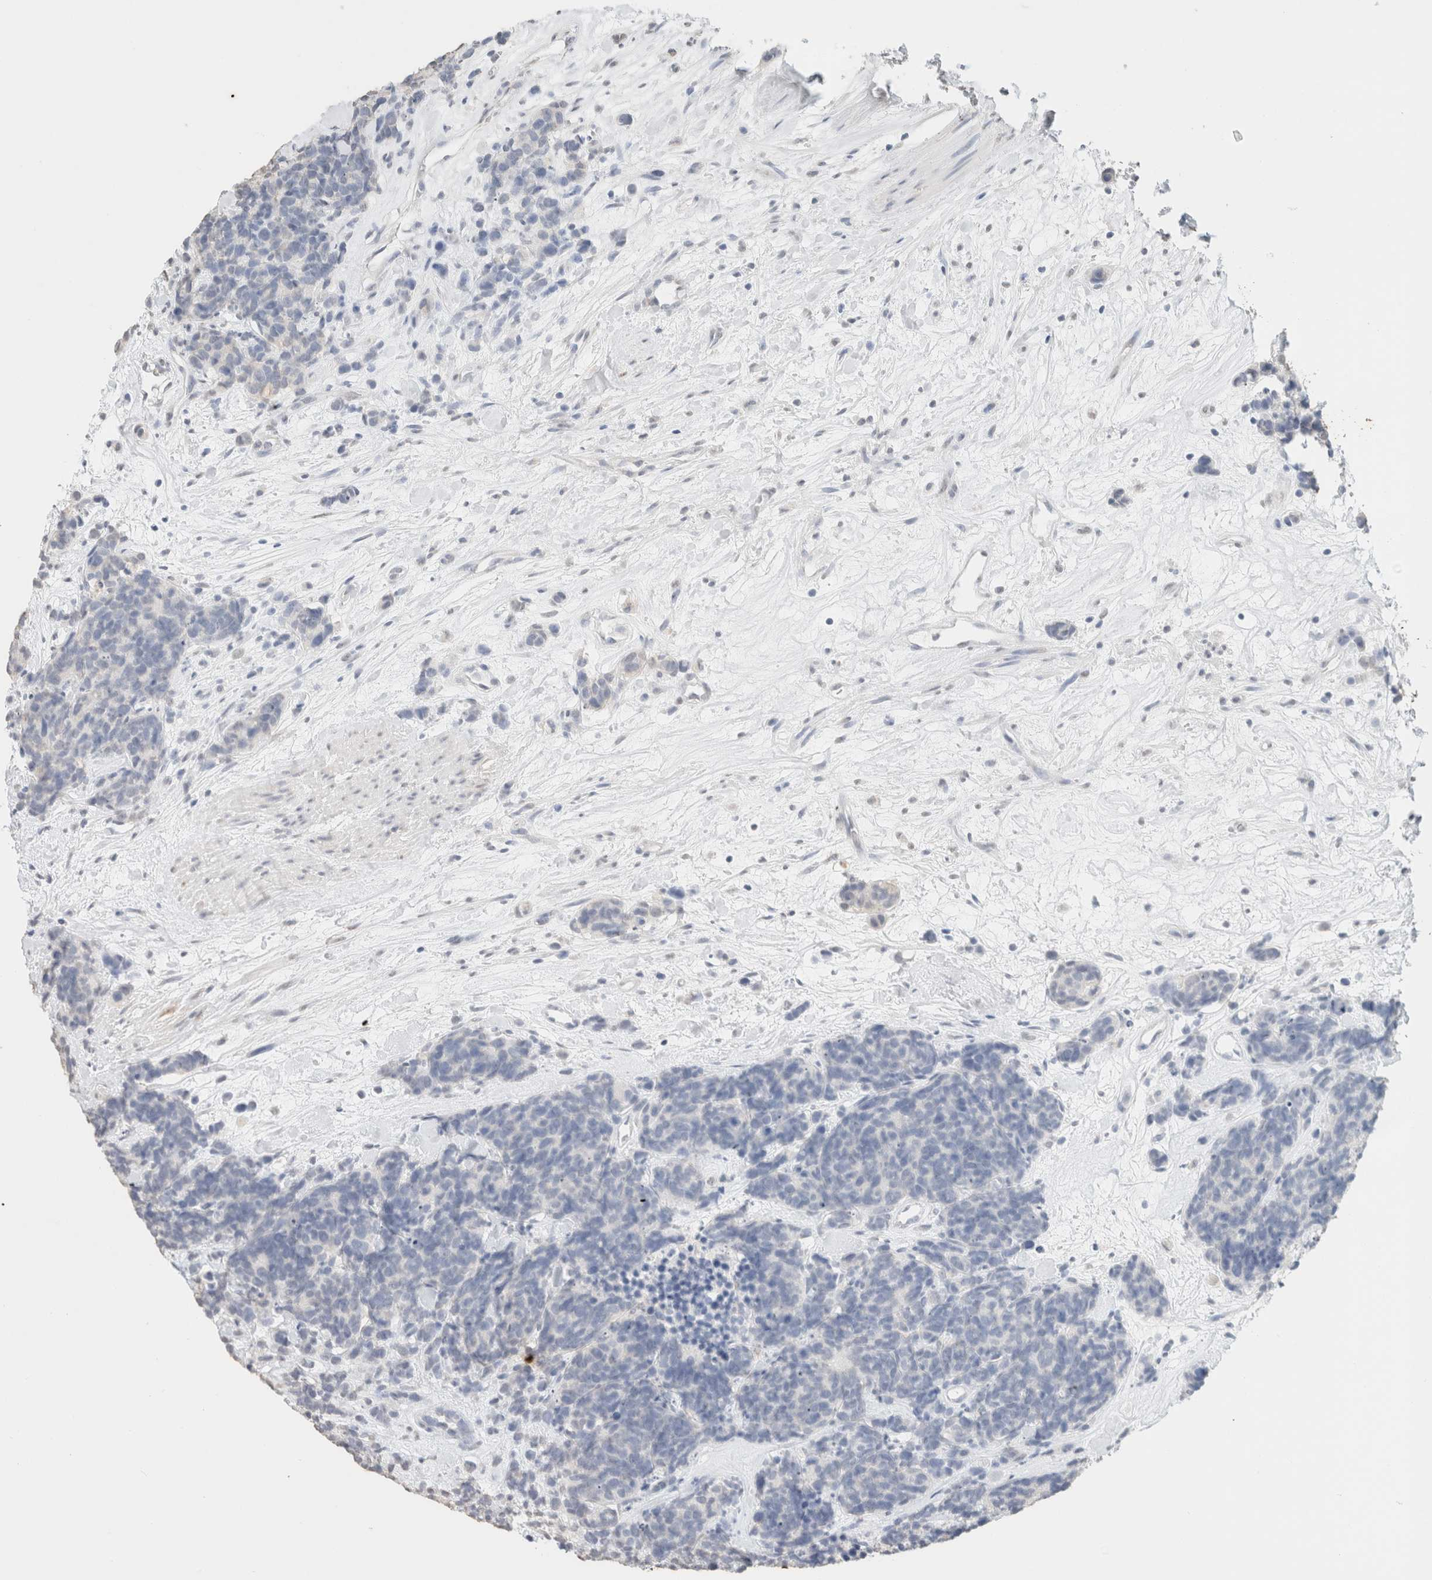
{"staining": {"intensity": "negative", "quantity": "none", "location": "none"}, "tissue": "carcinoid", "cell_type": "Tumor cells", "image_type": "cancer", "snomed": [{"axis": "morphology", "description": "Carcinoma, NOS"}, {"axis": "morphology", "description": "Carcinoid, malignant, NOS"}, {"axis": "topography", "description": "Urinary bladder"}], "caption": "The immunohistochemistry (IHC) histopathology image has no significant positivity in tumor cells of carcinoid tissue.", "gene": "CD80", "patient": {"sex": "male", "age": 57}}